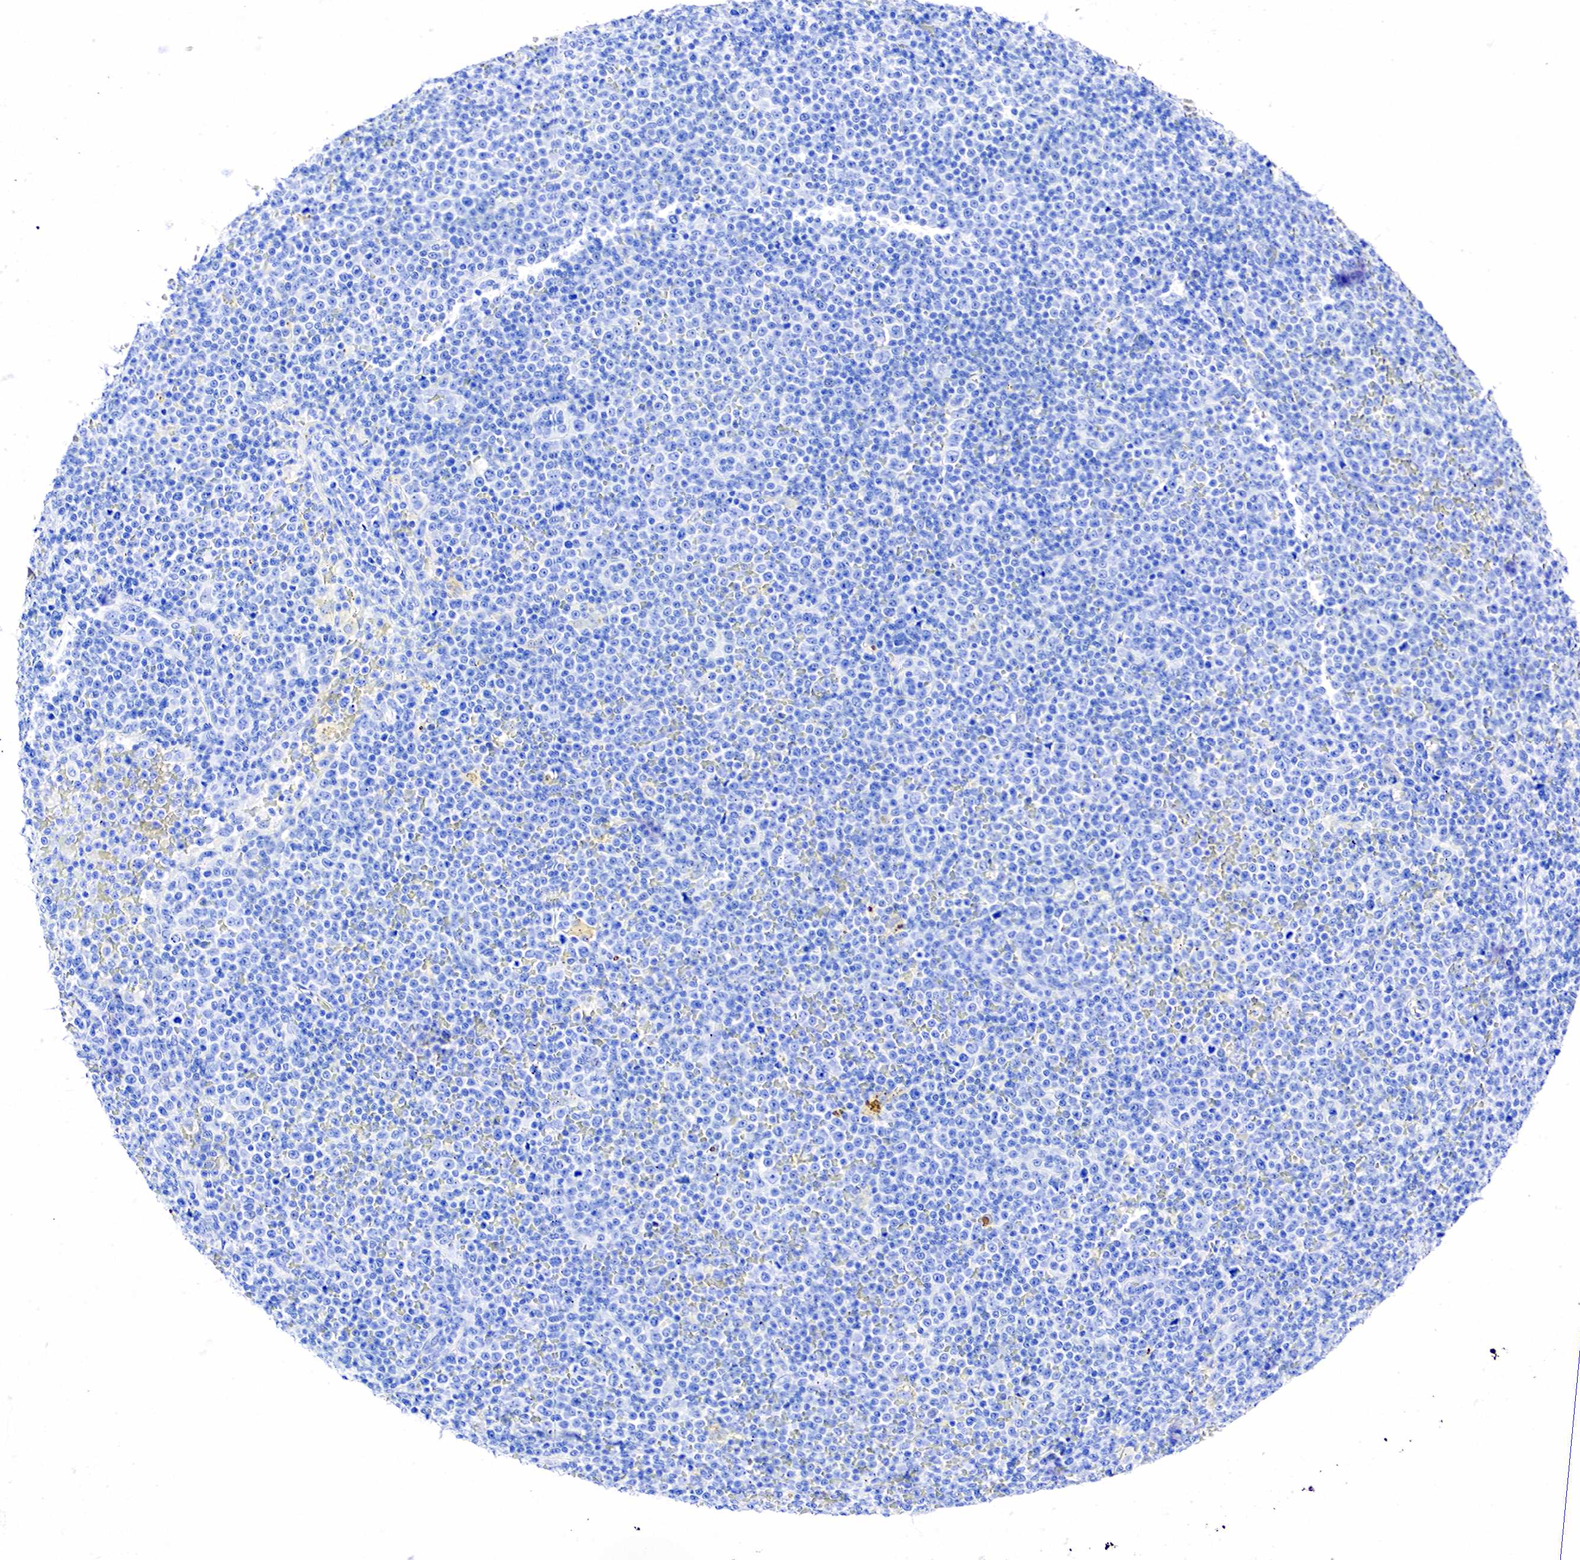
{"staining": {"intensity": "negative", "quantity": "none", "location": "none"}, "tissue": "lymphoma", "cell_type": "Tumor cells", "image_type": "cancer", "snomed": [{"axis": "morphology", "description": "Malignant lymphoma, non-Hodgkin's type, Low grade"}, {"axis": "topography", "description": "Lymph node"}], "caption": "Human malignant lymphoma, non-Hodgkin's type (low-grade) stained for a protein using immunohistochemistry (IHC) shows no staining in tumor cells.", "gene": "ESR1", "patient": {"sex": "male", "age": 50}}